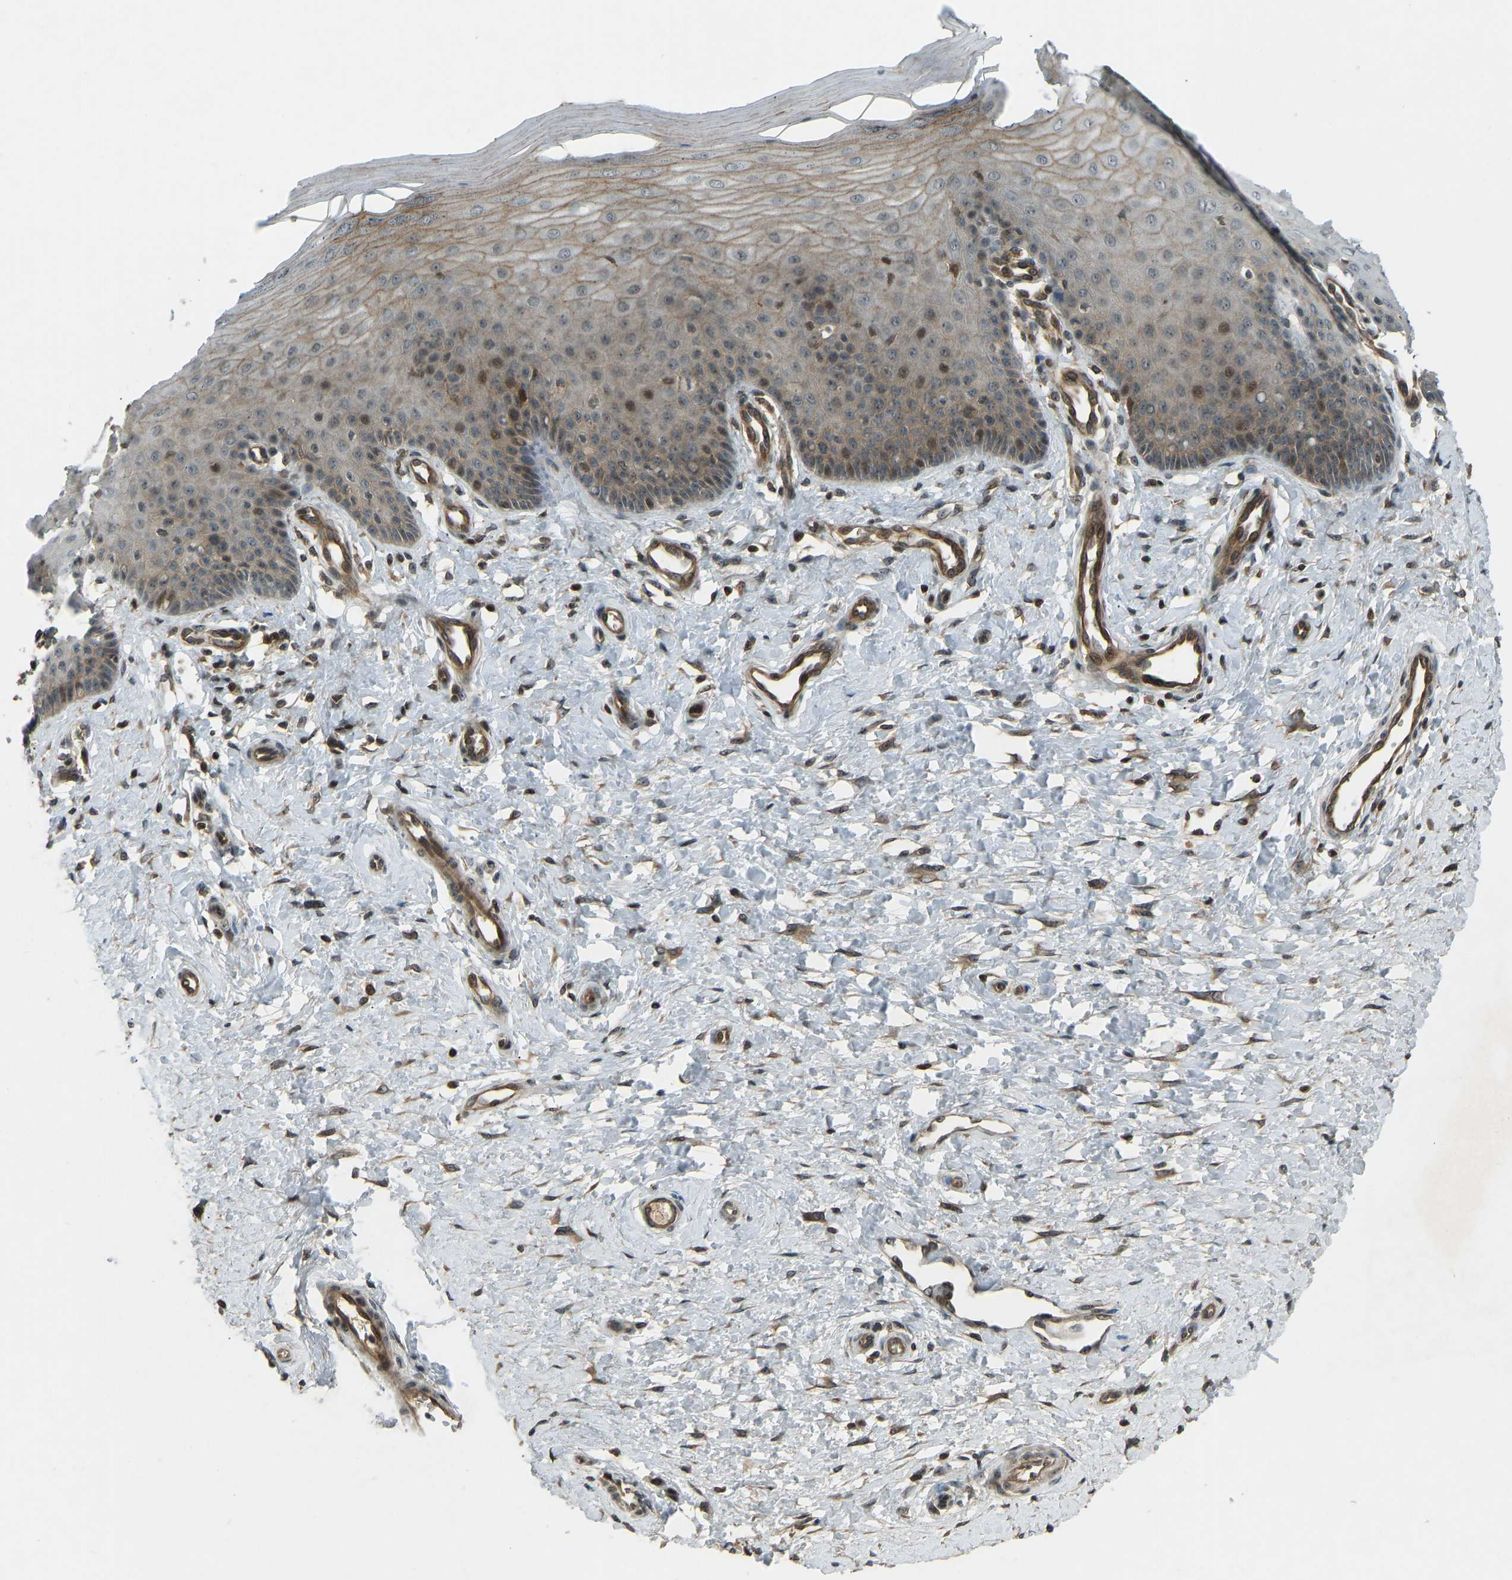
{"staining": {"intensity": "strong", "quantity": ">75%", "location": "cytoplasmic/membranous,nuclear"}, "tissue": "cervix", "cell_type": "Glandular cells", "image_type": "normal", "snomed": [{"axis": "morphology", "description": "Normal tissue, NOS"}, {"axis": "topography", "description": "Cervix"}], "caption": "This photomicrograph exhibits benign cervix stained with immunohistochemistry (IHC) to label a protein in brown. The cytoplasmic/membranous,nuclear of glandular cells show strong positivity for the protein. Nuclei are counter-stained blue.", "gene": "SVOPL", "patient": {"sex": "female", "age": 55}}